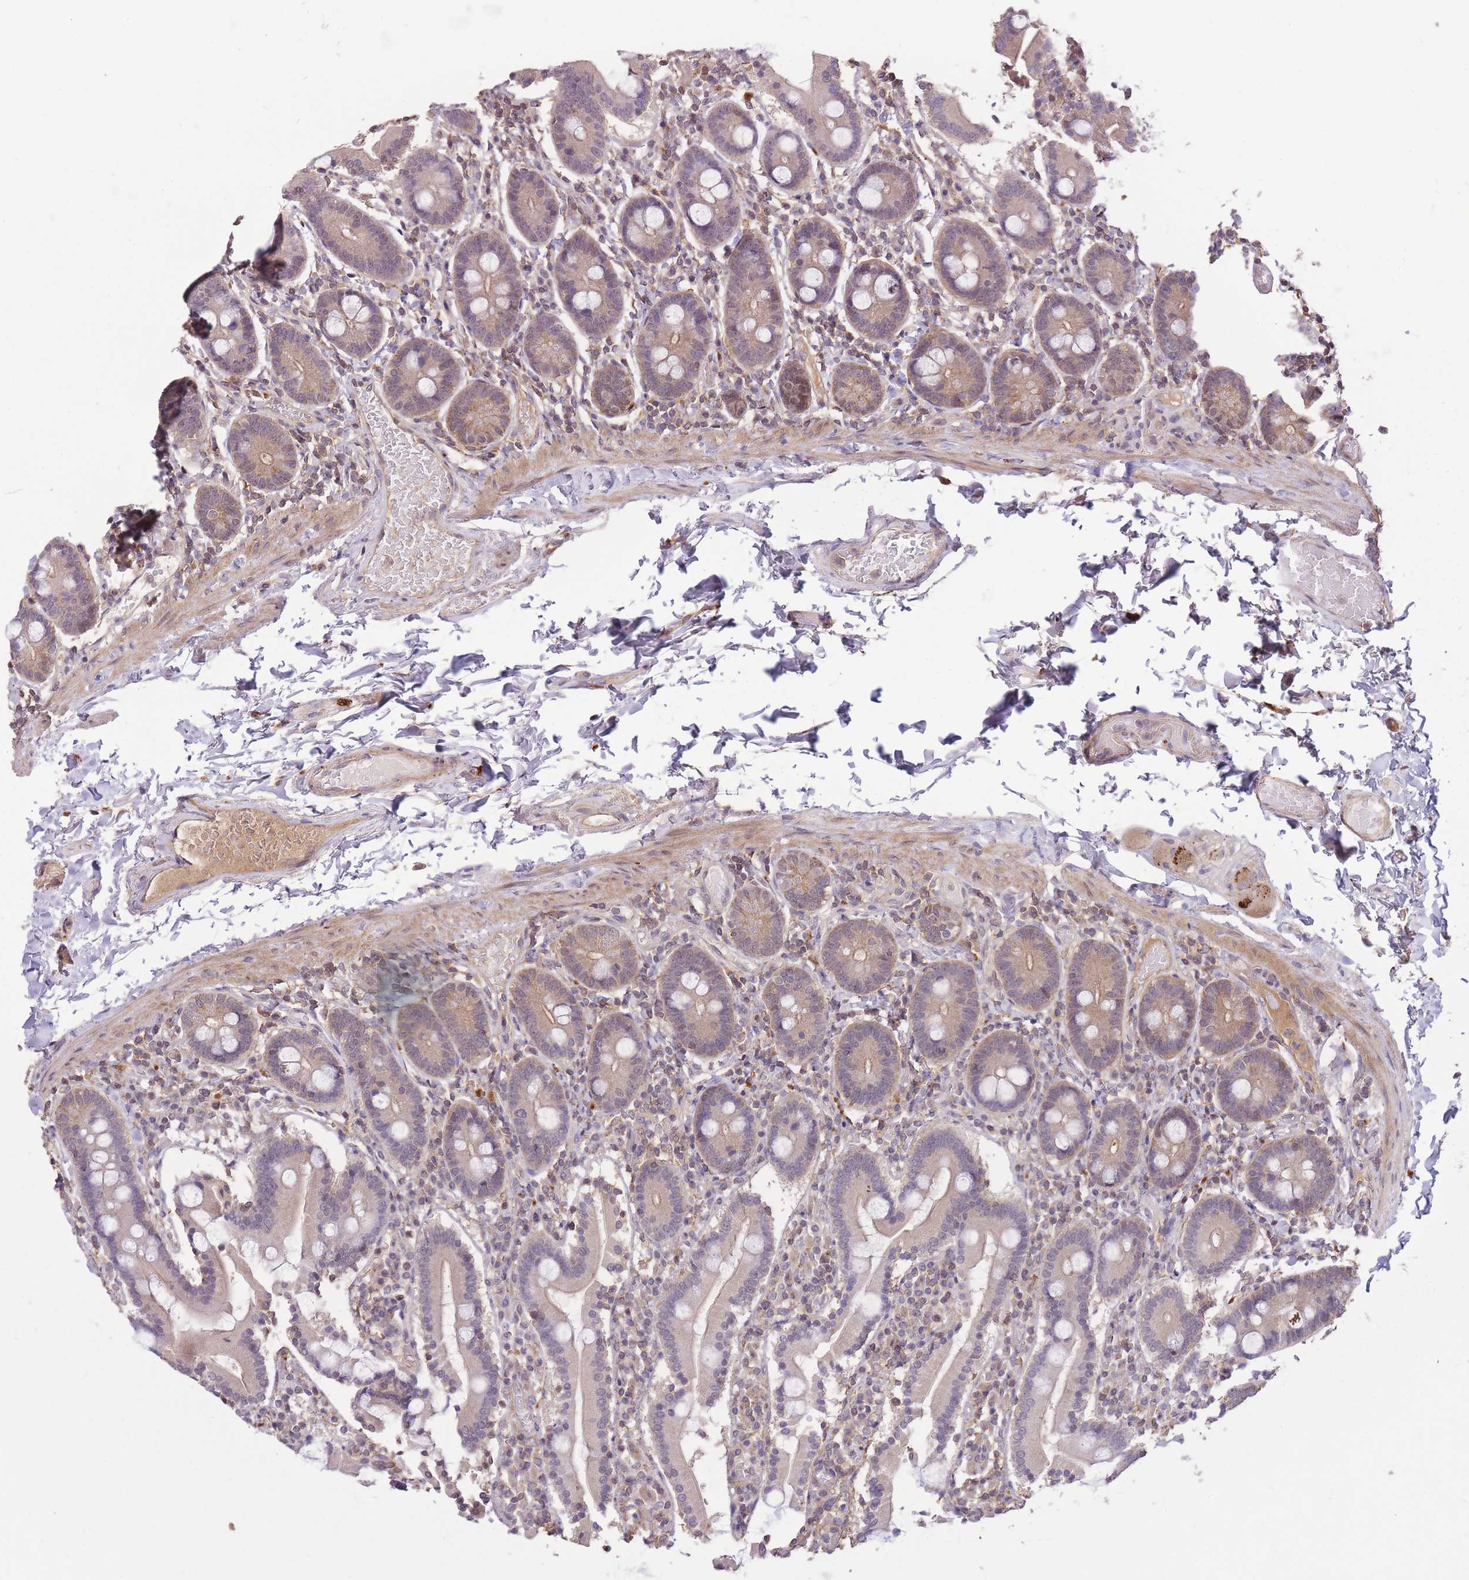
{"staining": {"intensity": "weak", "quantity": "25%-75%", "location": "cytoplasmic/membranous"}, "tissue": "duodenum", "cell_type": "Glandular cells", "image_type": "normal", "snomed": [{"axis": "morphology", "description": "Normal tissue, NOS"}, {"axis": "topography", "description": "Duodenum"}], "caption": "Immunohistochemistry (IHC) of unremarkable duodenum displays low levels of weak cytoplasmic/membranous expression in about 25%-75% of glandular cells.", "gene": "POLR3F", "patient": {"sex": "male", "age": 55}}